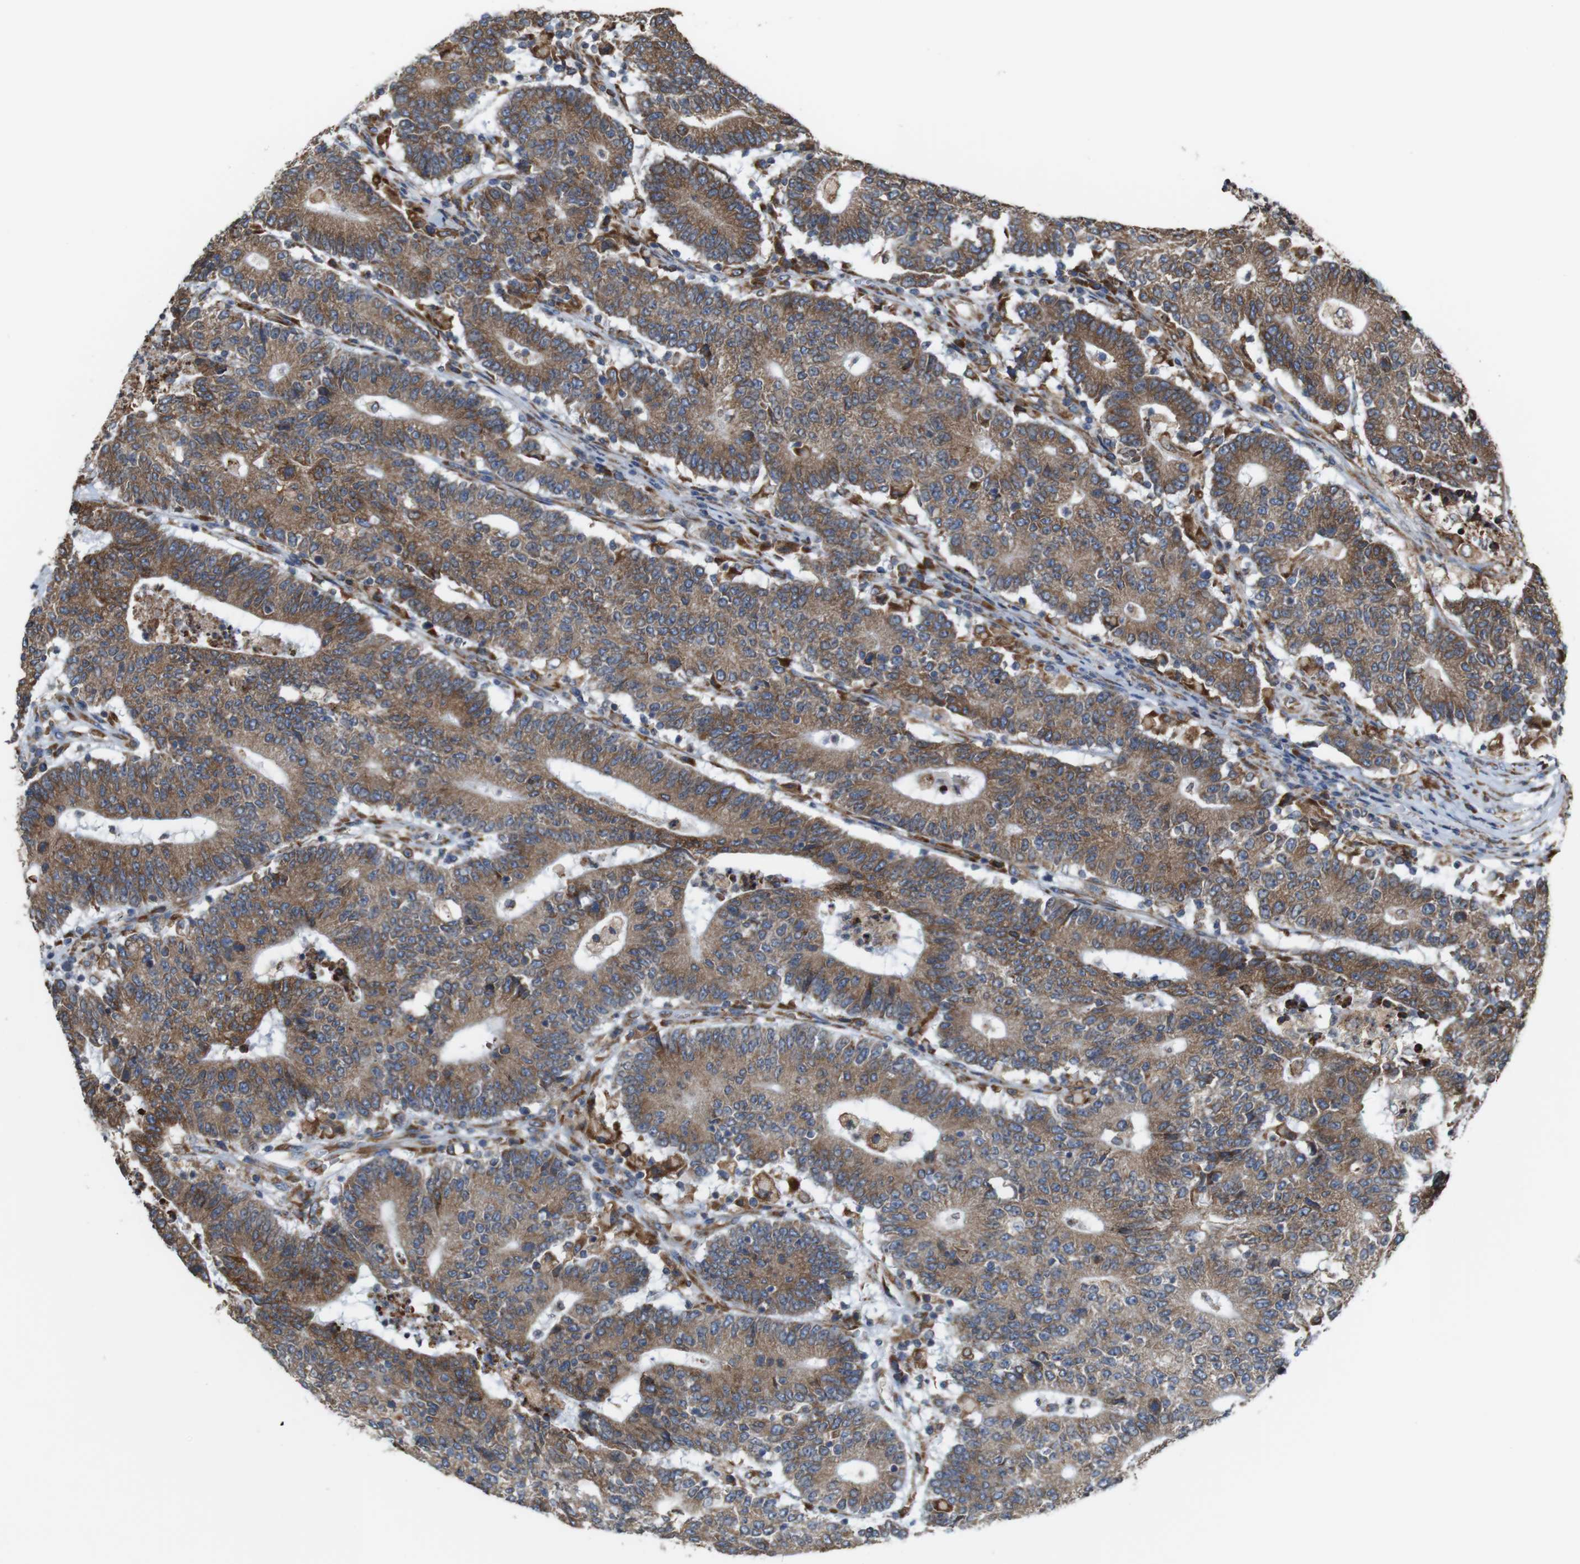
{"staining": {"intensity": "moderate", "quantity": ">75%", "location": "cytoplasmic/membranous"}, "tissue": "colorectal cancer", "cell_type": "Tumor cells", "image_type": "cancer", "snomed": [{"axis": "morphology", "description": "Normal tissue, NOS"}, {"axis": "morphology", "description": "Adenocarcinoma, NOS"}, {"axis": "topography", "description": "Colon"}], "caption": "Approximately >75% of tumor cells in colorectal adenocarcinoma demonstrate moderate cytoplasmic/membranous protein staining as visualized by brown immunohistochemical staining.", "gene": "UGGT1", "patient": {"sex": "female", "age": 75}}